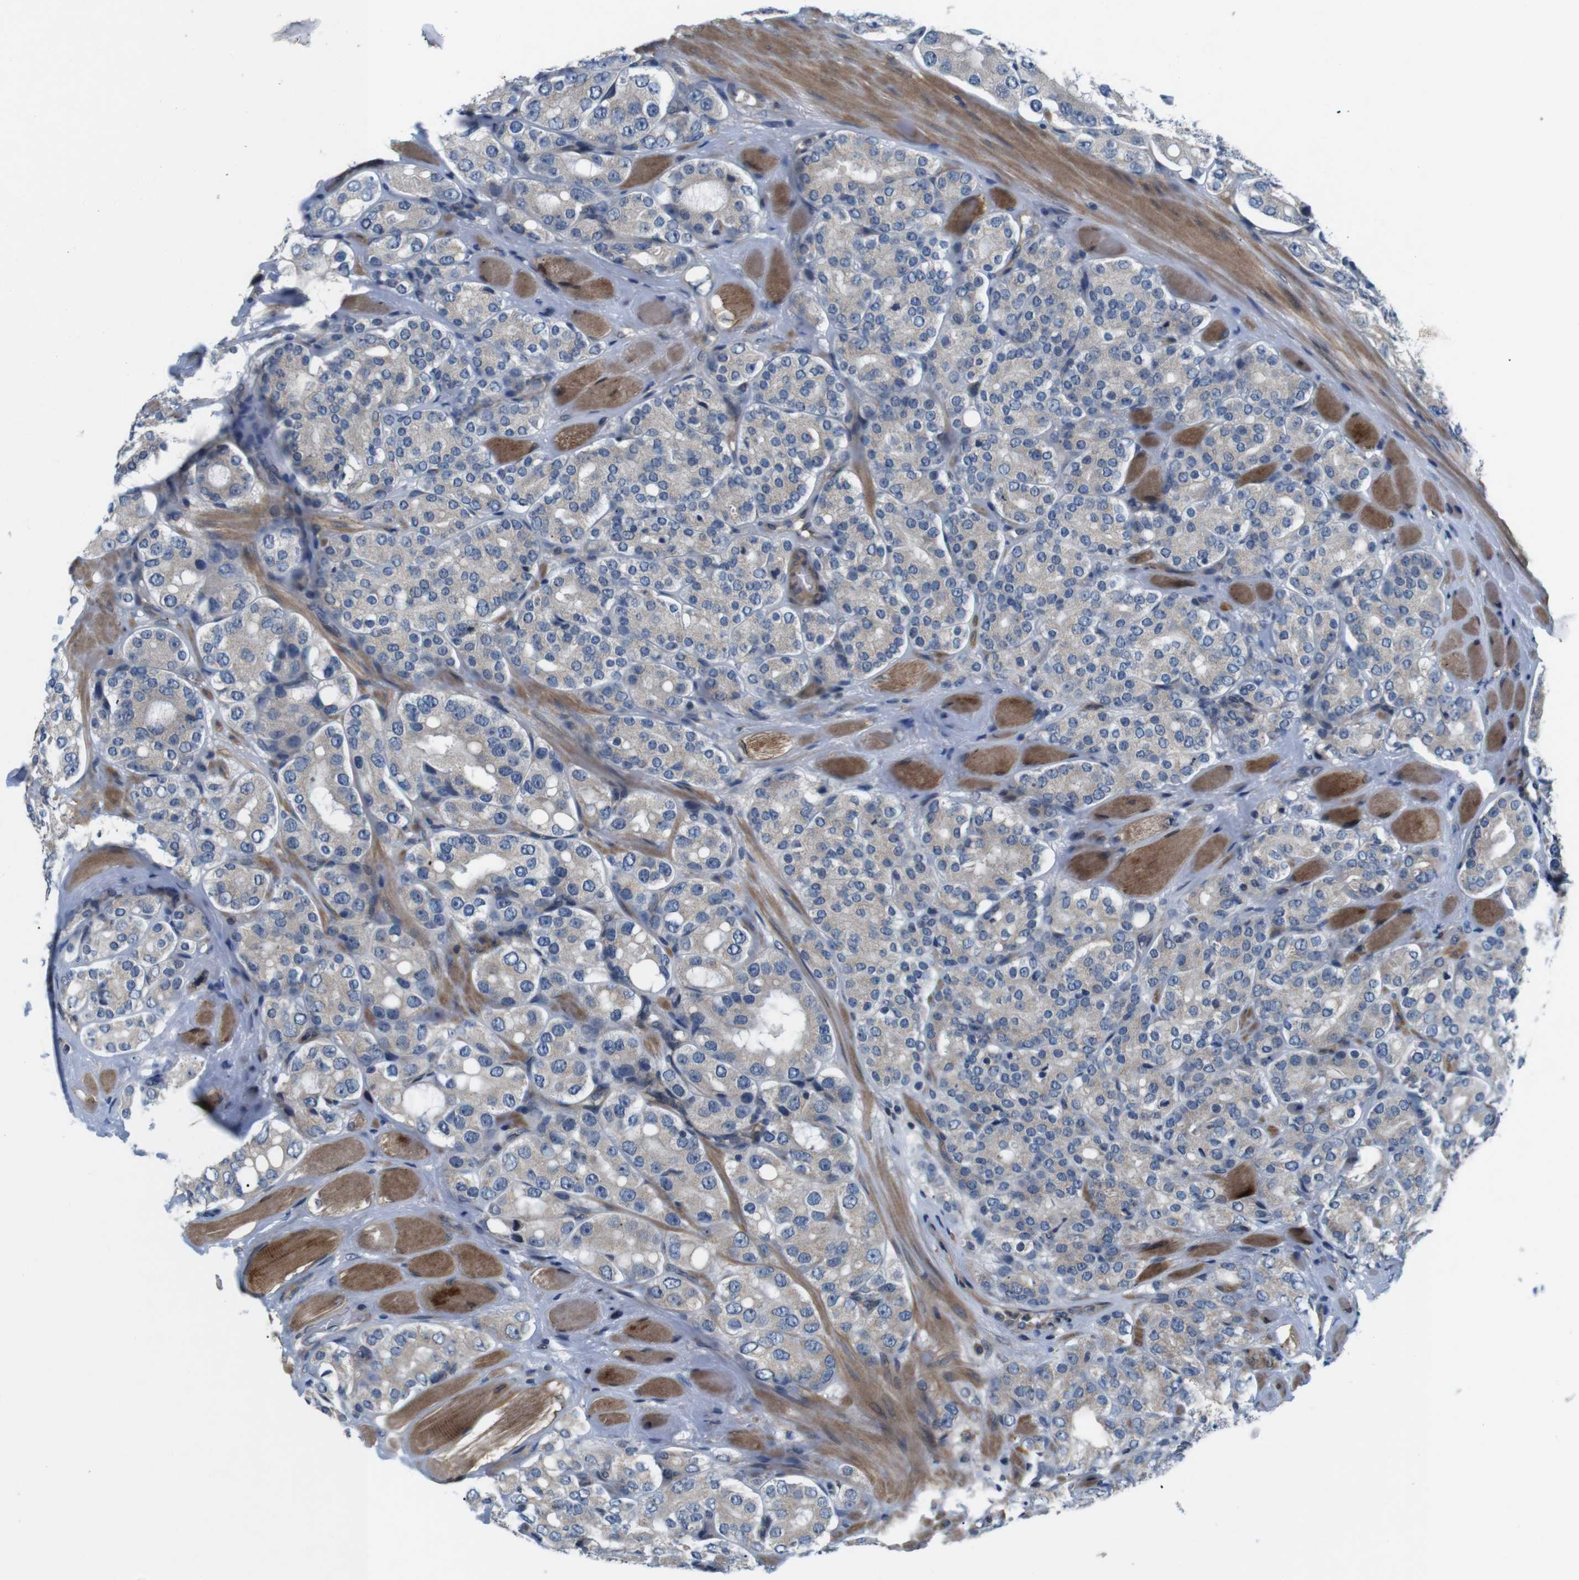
{"staining": {"intensity": "negative", "quantity": "none", "location": "none"}, "tissue": "prostate cancer", "cell_type": "Tumor cells", "image_type": "cancer", "snomed": [{"axis": "morphology", "description": "Adenocarcinoma, High grade"}, {"axis": "topography", "description": "Prostate"}], "caption": "Image shows no protein positivity in tumor cells of prostate cancer tissue.", "gene": "JAK1", "patient": {"sex": "male", "age": 65}}